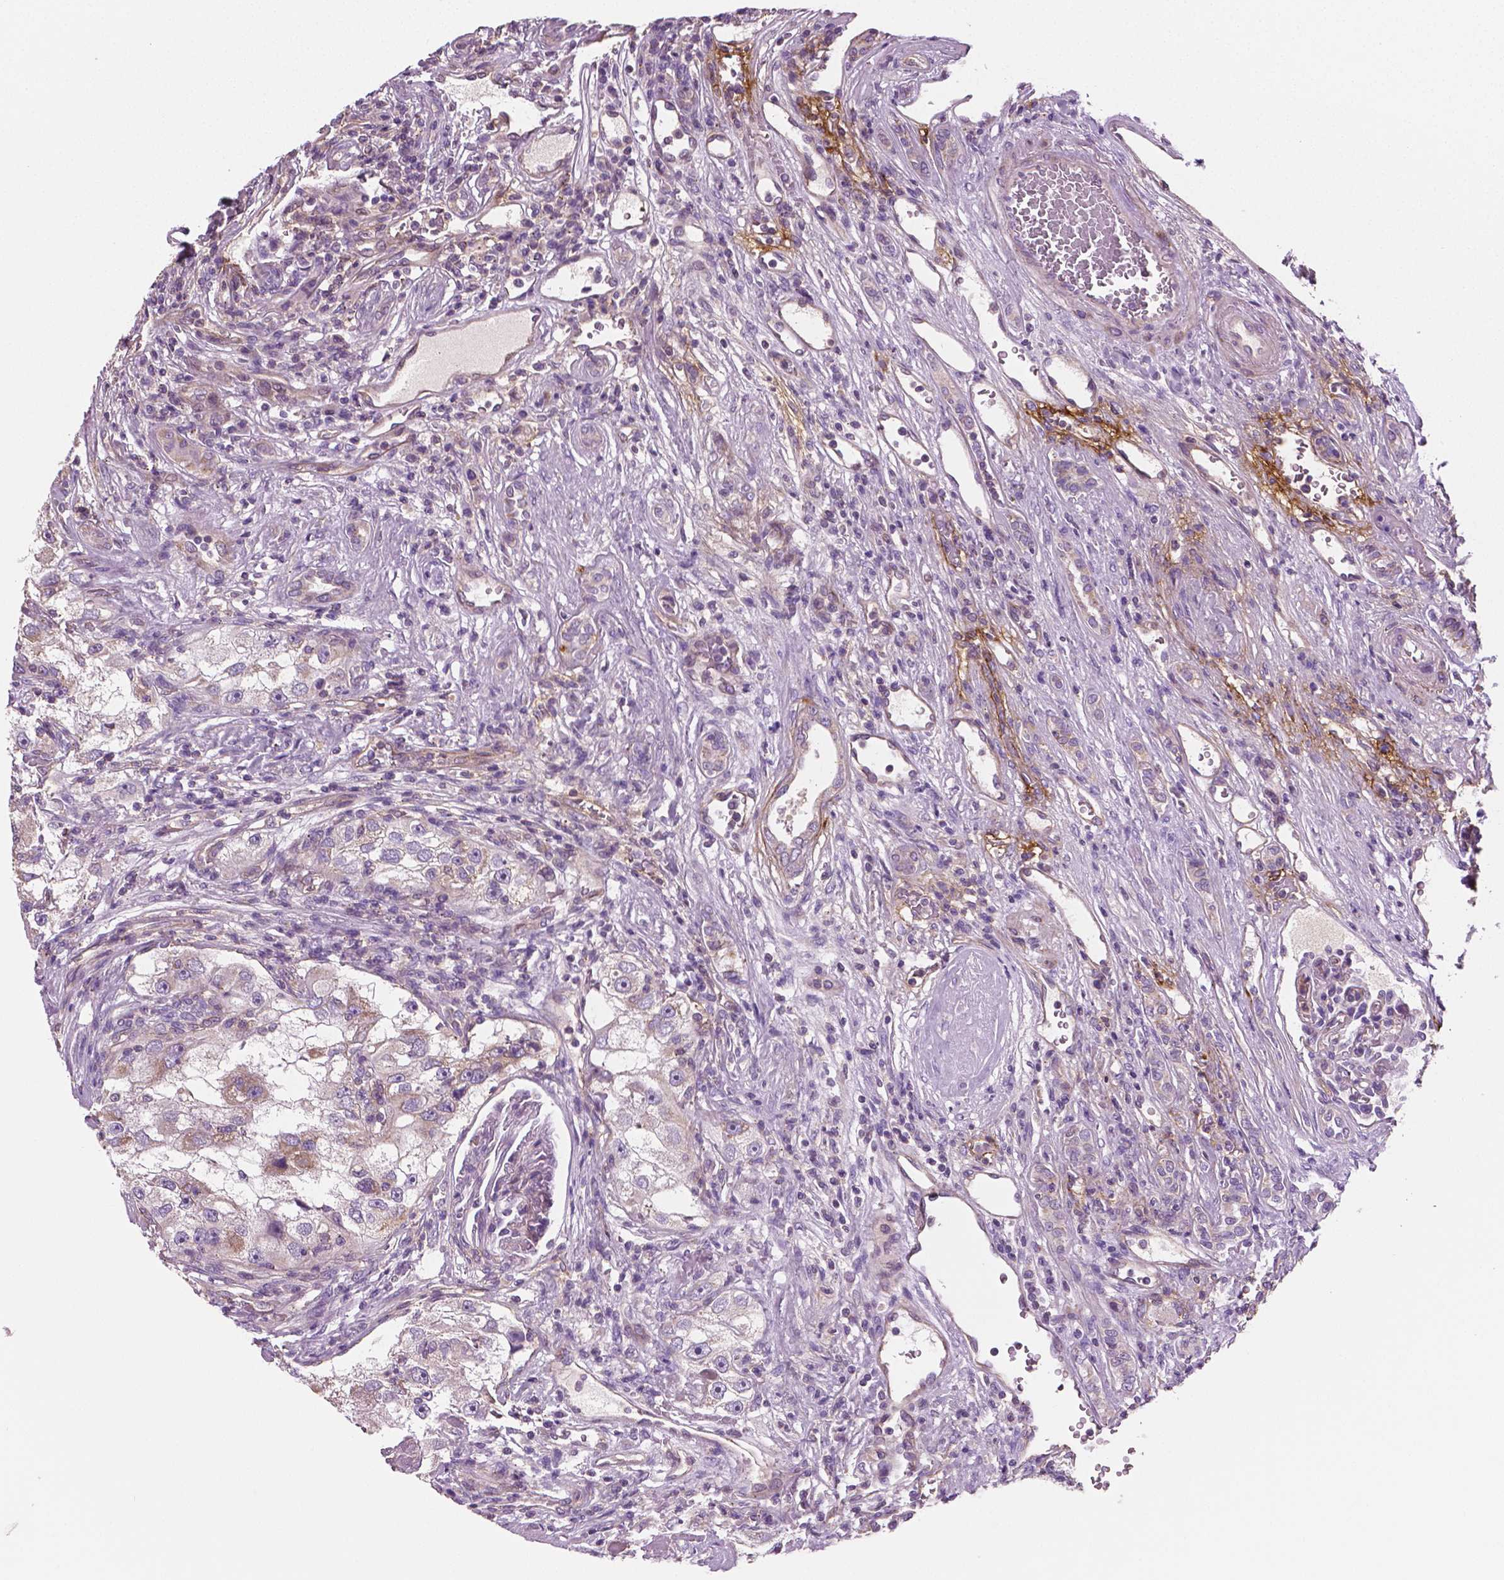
{"staining": {"intensity": "negative", "quantity": "none", "location": "none"}, "tissue": "renal cancer", "cell_type": "Tumor cells", "image_type": "cancer", "snomed": [{"axis": "morphology", "description": "Adenocarcinoma, NOS"}, {"axis": "topography", "description": "Kidney"}], "caption": "High power microscopy photomicrograph of an IHC image of renal cancer, revealing no significant positivity in tumor cells.", "gene": "PTX3", "patient": {"sex": "male", "age": 63}}